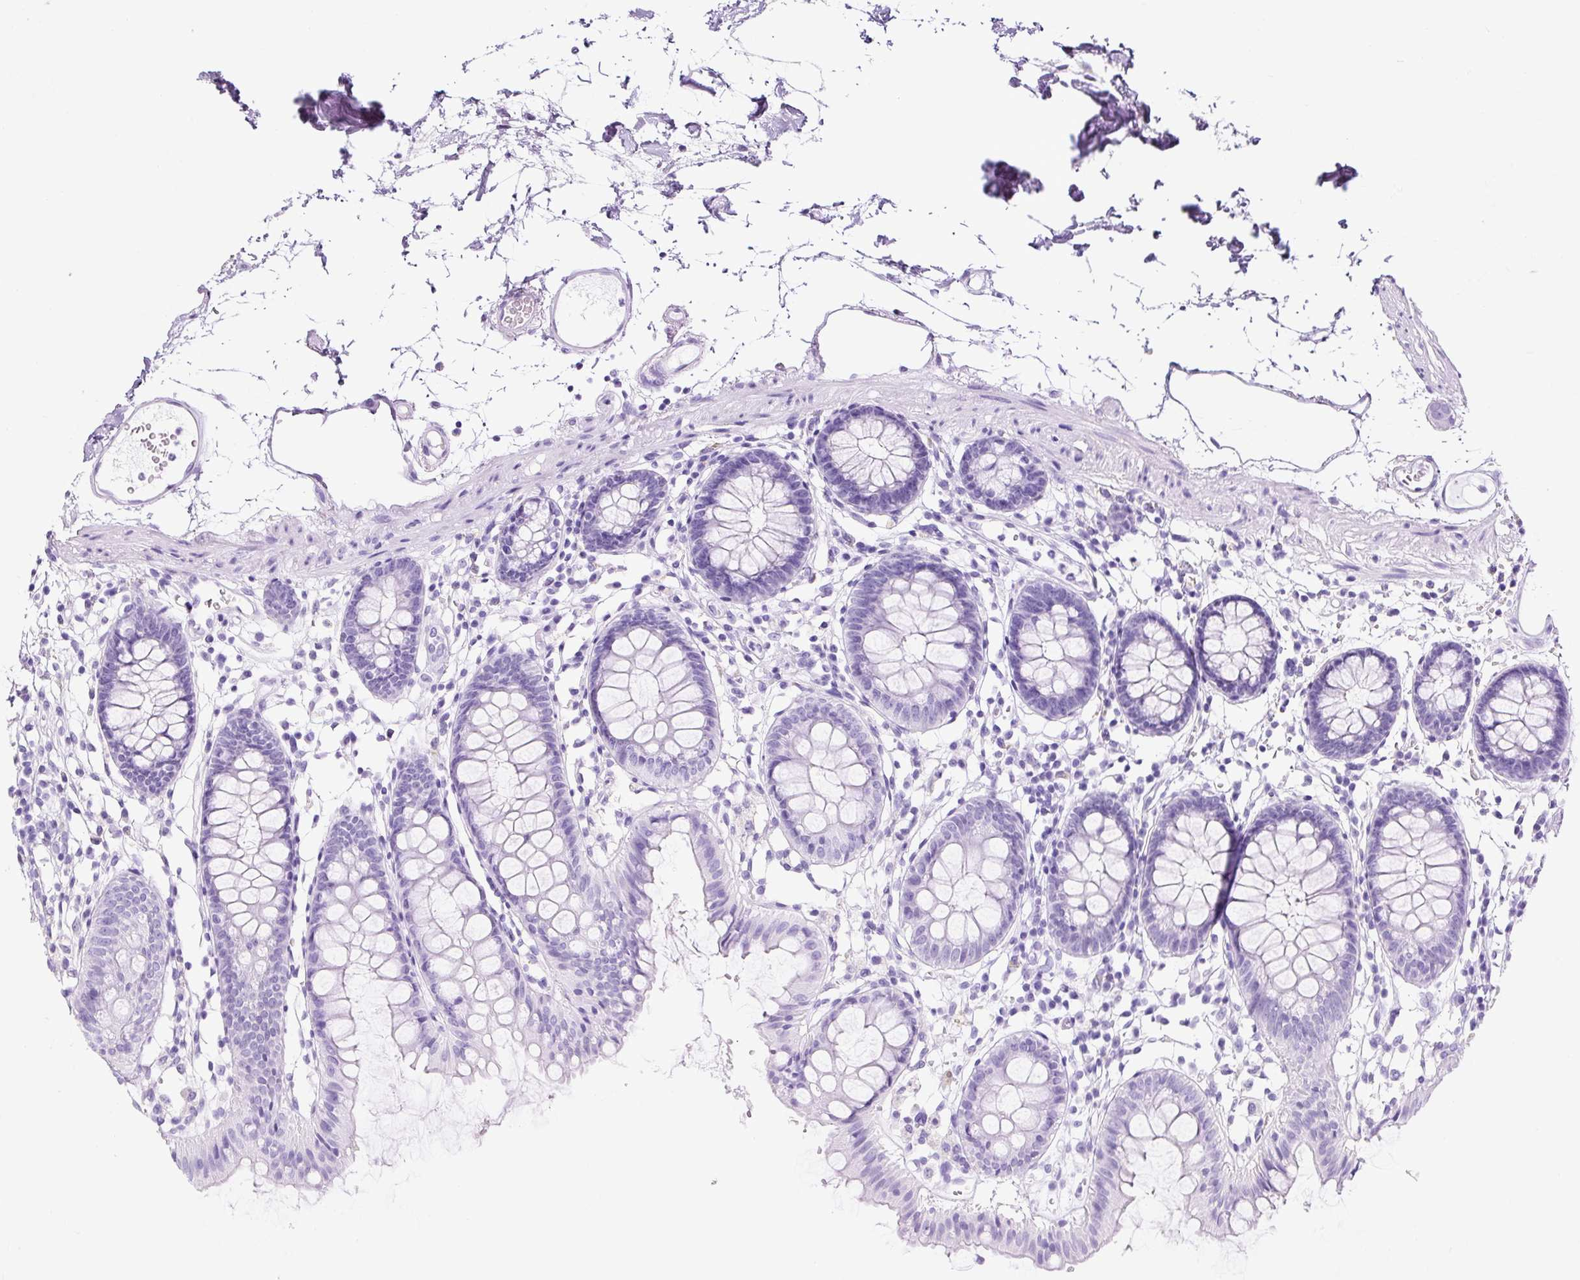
{"staining": {"intensity": "negative", "quantity": "none", "location": "none"}, "tissue": "colon", "cell_type": "Endothelial cells", "image_type": "normal", "snomed": [{"axis": "morphology", "description": "Normal tissue, NOS"}, {"axis": "topography", "description": "Colon"}], "caption": "A micrograph of colon stained for a protein displays no brown staining in endothelial cells.", "gene": "TMEM200B", "patient": {"sex": "female", "age": 84}}